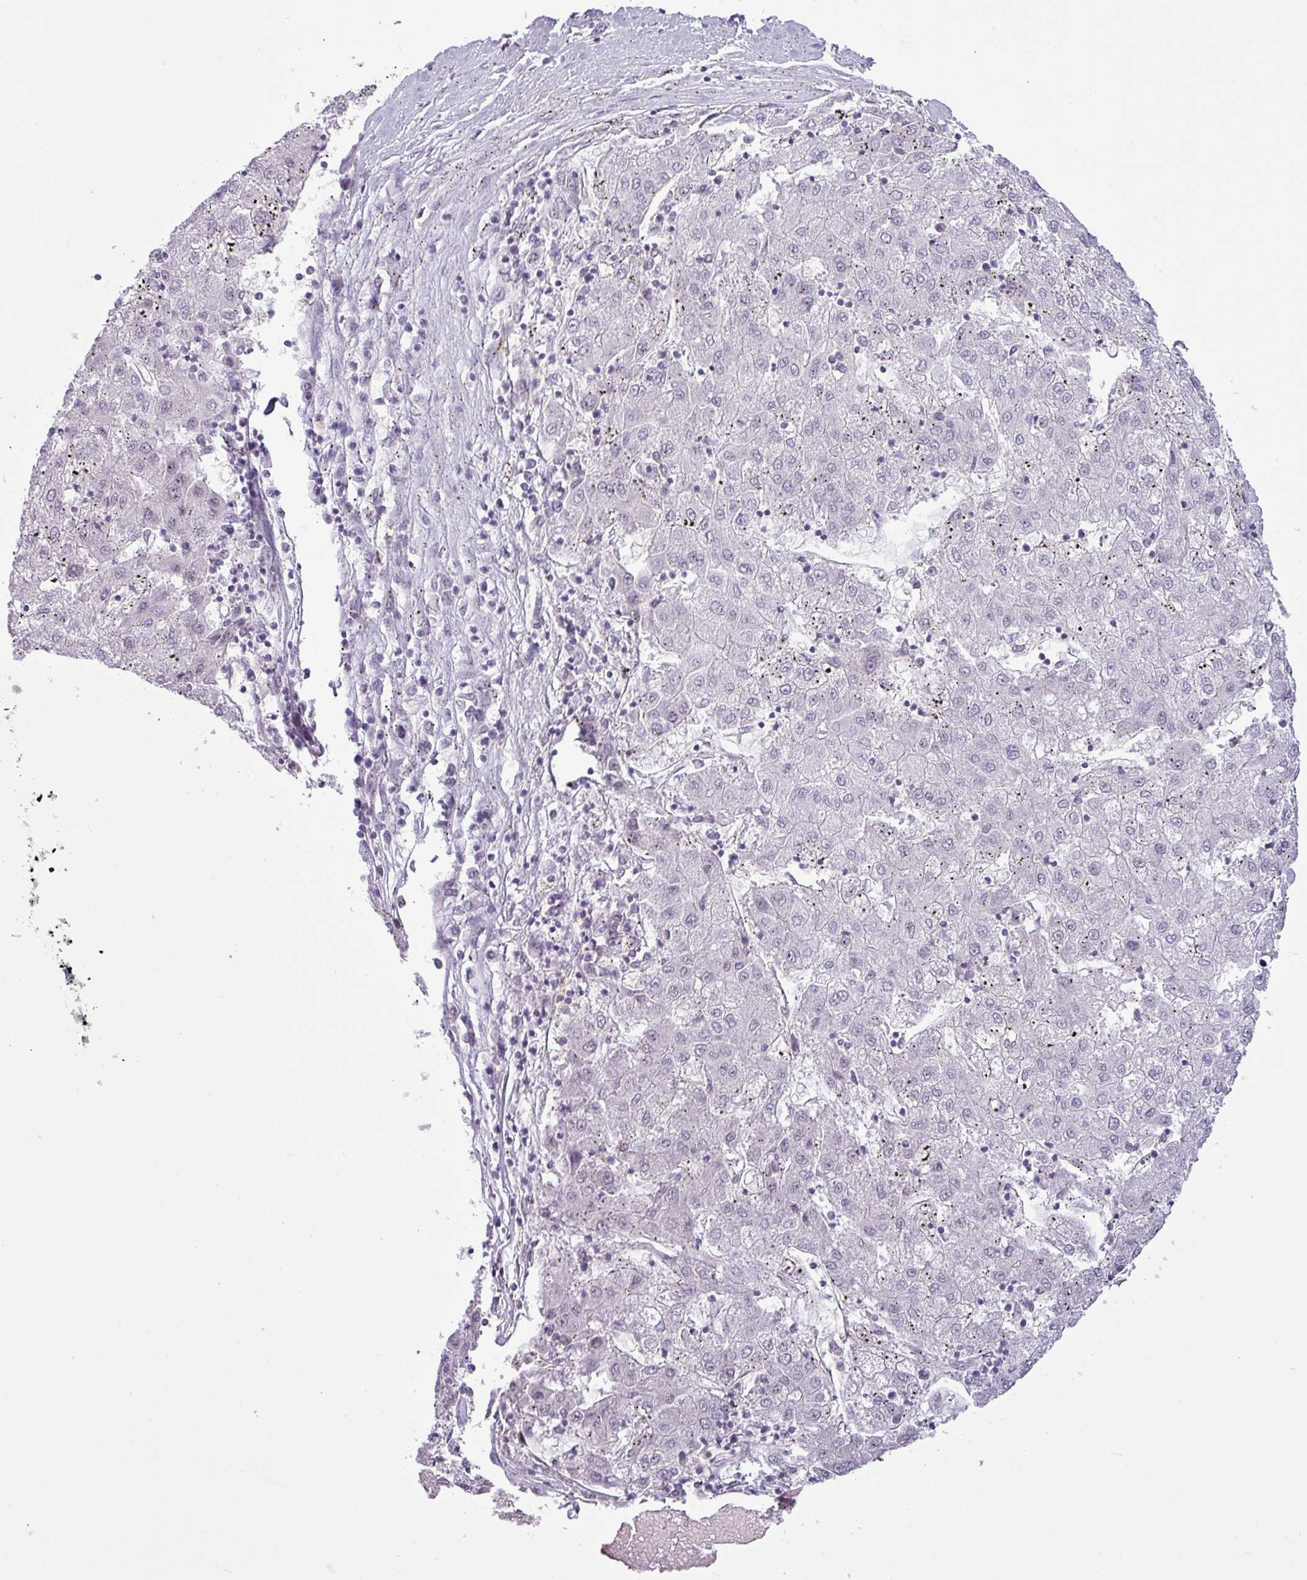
{"staining": {"intensity": "negative", "quantity": "none", "location": "none"}, "tissue": "liver cancer", "cell_type": "Tumor cells", "image_type": "cancer", "snomed": [{"axis": "morphology", "description": "Carcinoma, Hepatocellular, NOS"}, {"axis": "topography", "description": "Liver"}], "caption": "A high-resolution micrograph shows immunohistochemistry (IHC) staining of liver hepatocellular carcinoma, which displays no significant positivity in tumor cells. Nuclei are stained in blue.", "gene": "CCDC144A", "patient": {"sex": "male", "age": 72}}